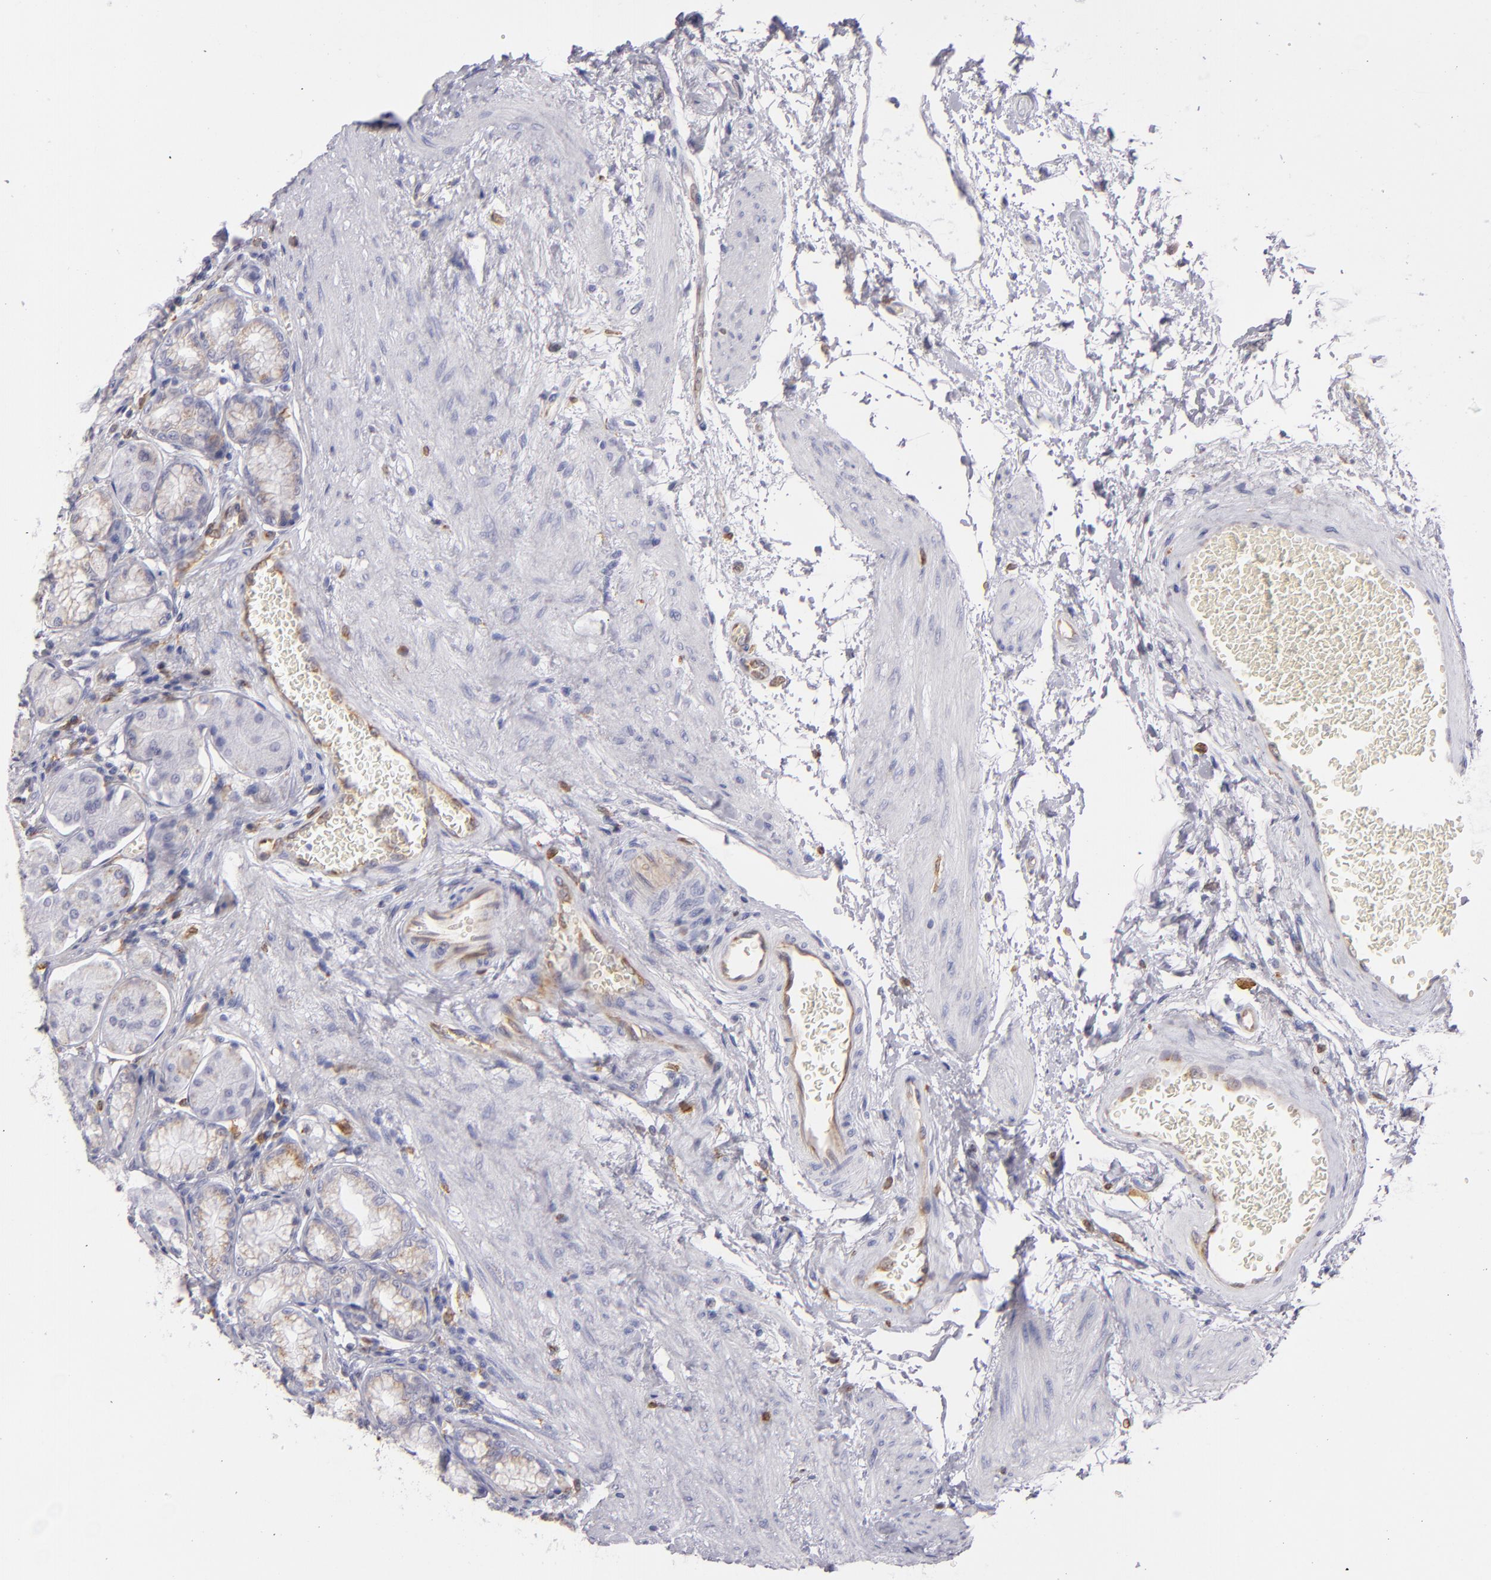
{"staining": {"intensity": "weak", "quantity": "<25%", "location": "cytoplasmic/membranous"}, "tissue": "stomach", "cell_type": "Glandular cells", "image_type": "normal", "snomed": [{"axis": "morphology", "description": "Normal tissue, NOS"}, {"axis": "topography", "description": "Stomach"}, {"axis": "topography", "description": "Stomach, lower"}], "caption": "This histopathology image is of benign stomach stained with immunohistochemistry (IHC) to label a protein in brown with the nuclei are counter-stained blue. There is no positivity in glandular cells. (Stains: DAB (3,3'-diaminobenzidine) immunohistochemistry (IHC) with hematoxylin counter stain, Microscopy: brightfield microscopy at high magnification).", "gene": "CD74", "patient": {"sex": "male", "age": 76}}